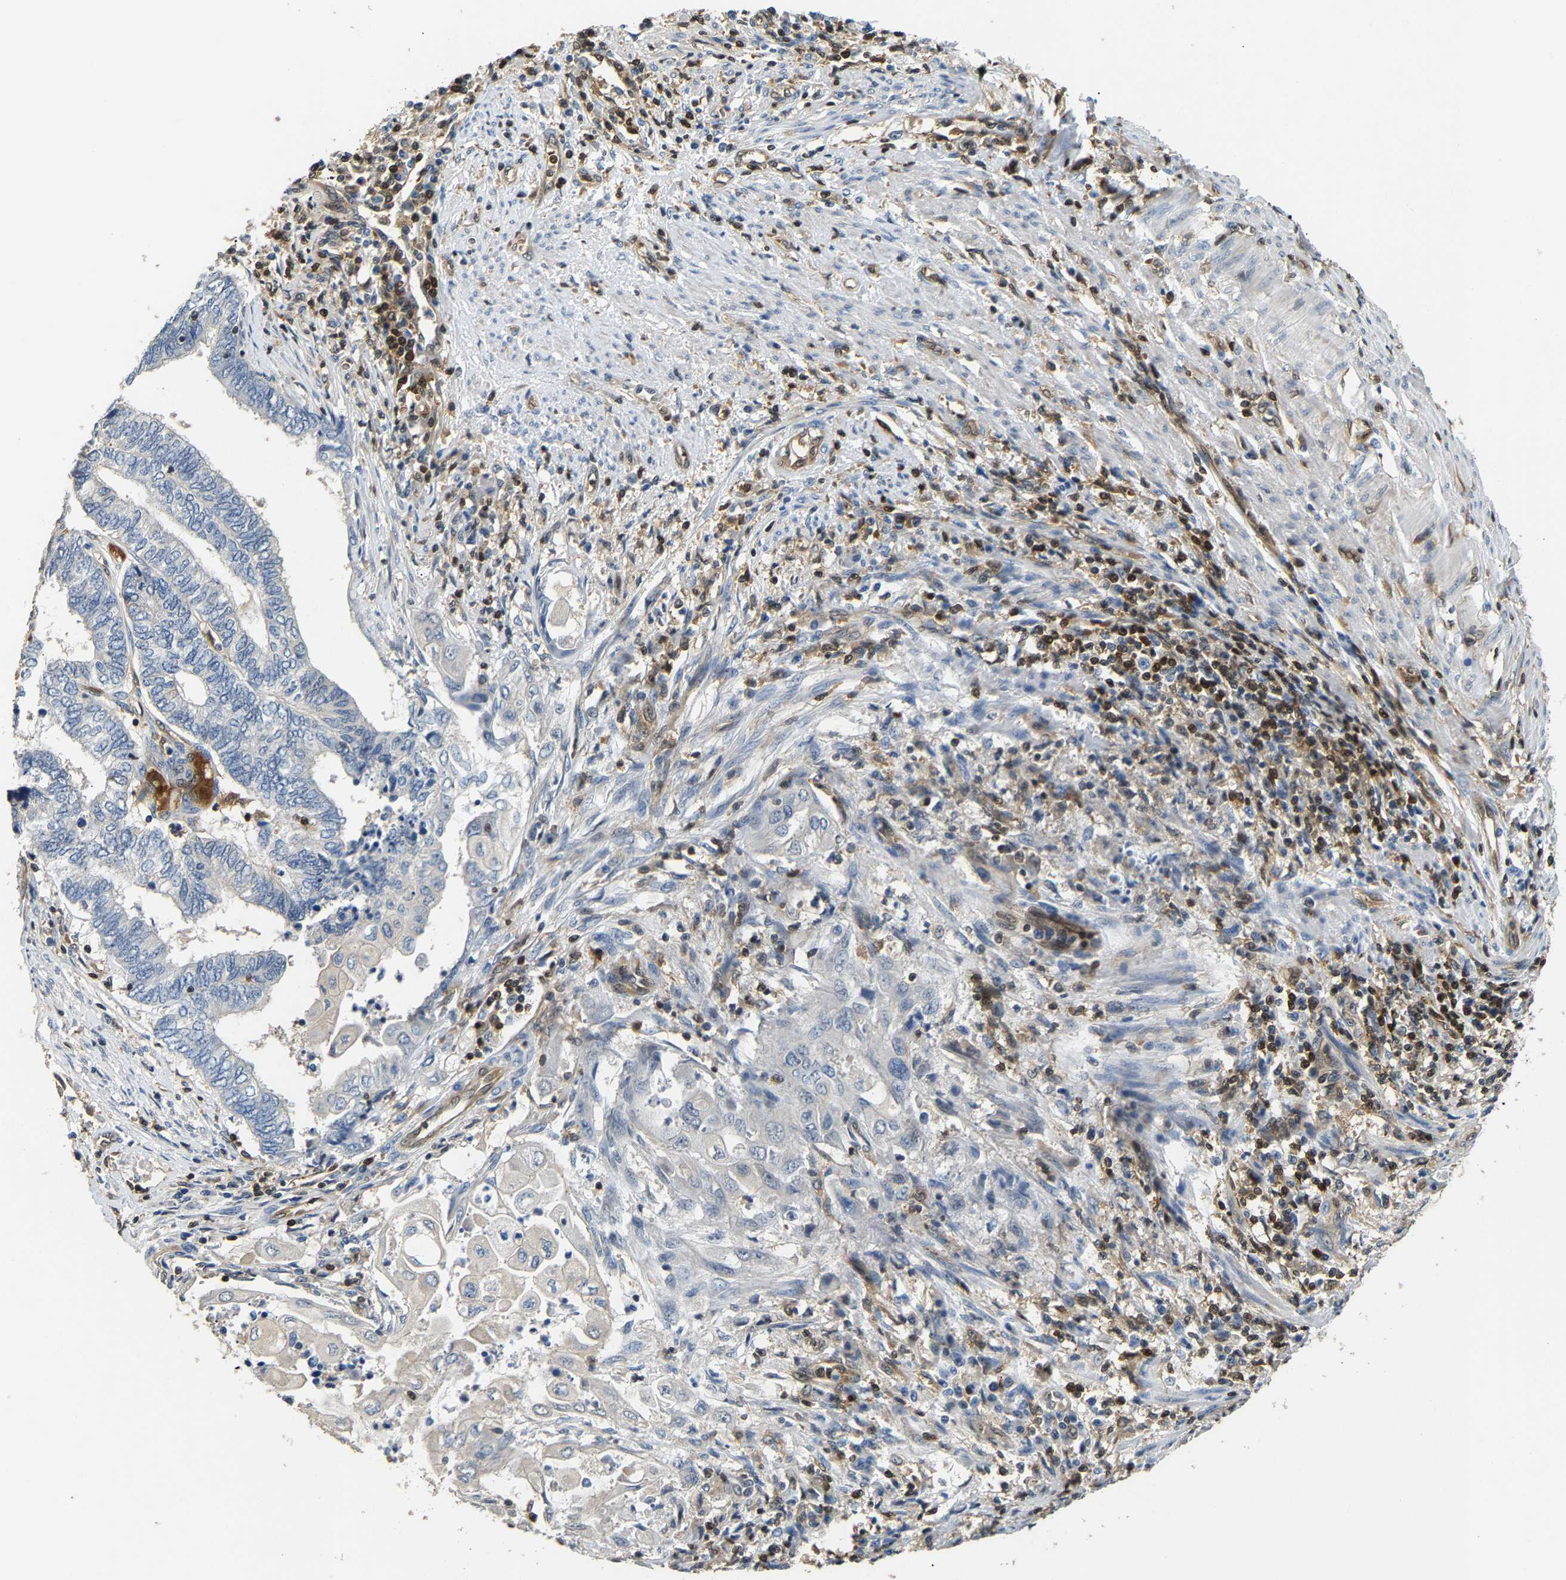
{"staining": {"intensity": "negative", "quantity": "none", "location": "none"}, "tissue": "endometrial cancer", "cell_type": "Tumor cells", "image_type": "cancer", "snomed": [{"axis": "morphology", "description": "Adenocarcinoma, NOS"}, {"axis": "topography", "description": "Uterus"}, {"axis": "topography", "description": "Endometrium"}], "caption": "DAB (3,3'-diaminobenzidine) immunohistochemical staining of endometrial cancer (adenocarcinoma) shows no significant expression in tumor cells.", "gene": "GIMAP7", "patient": {"sex": "female", "age": 70}}